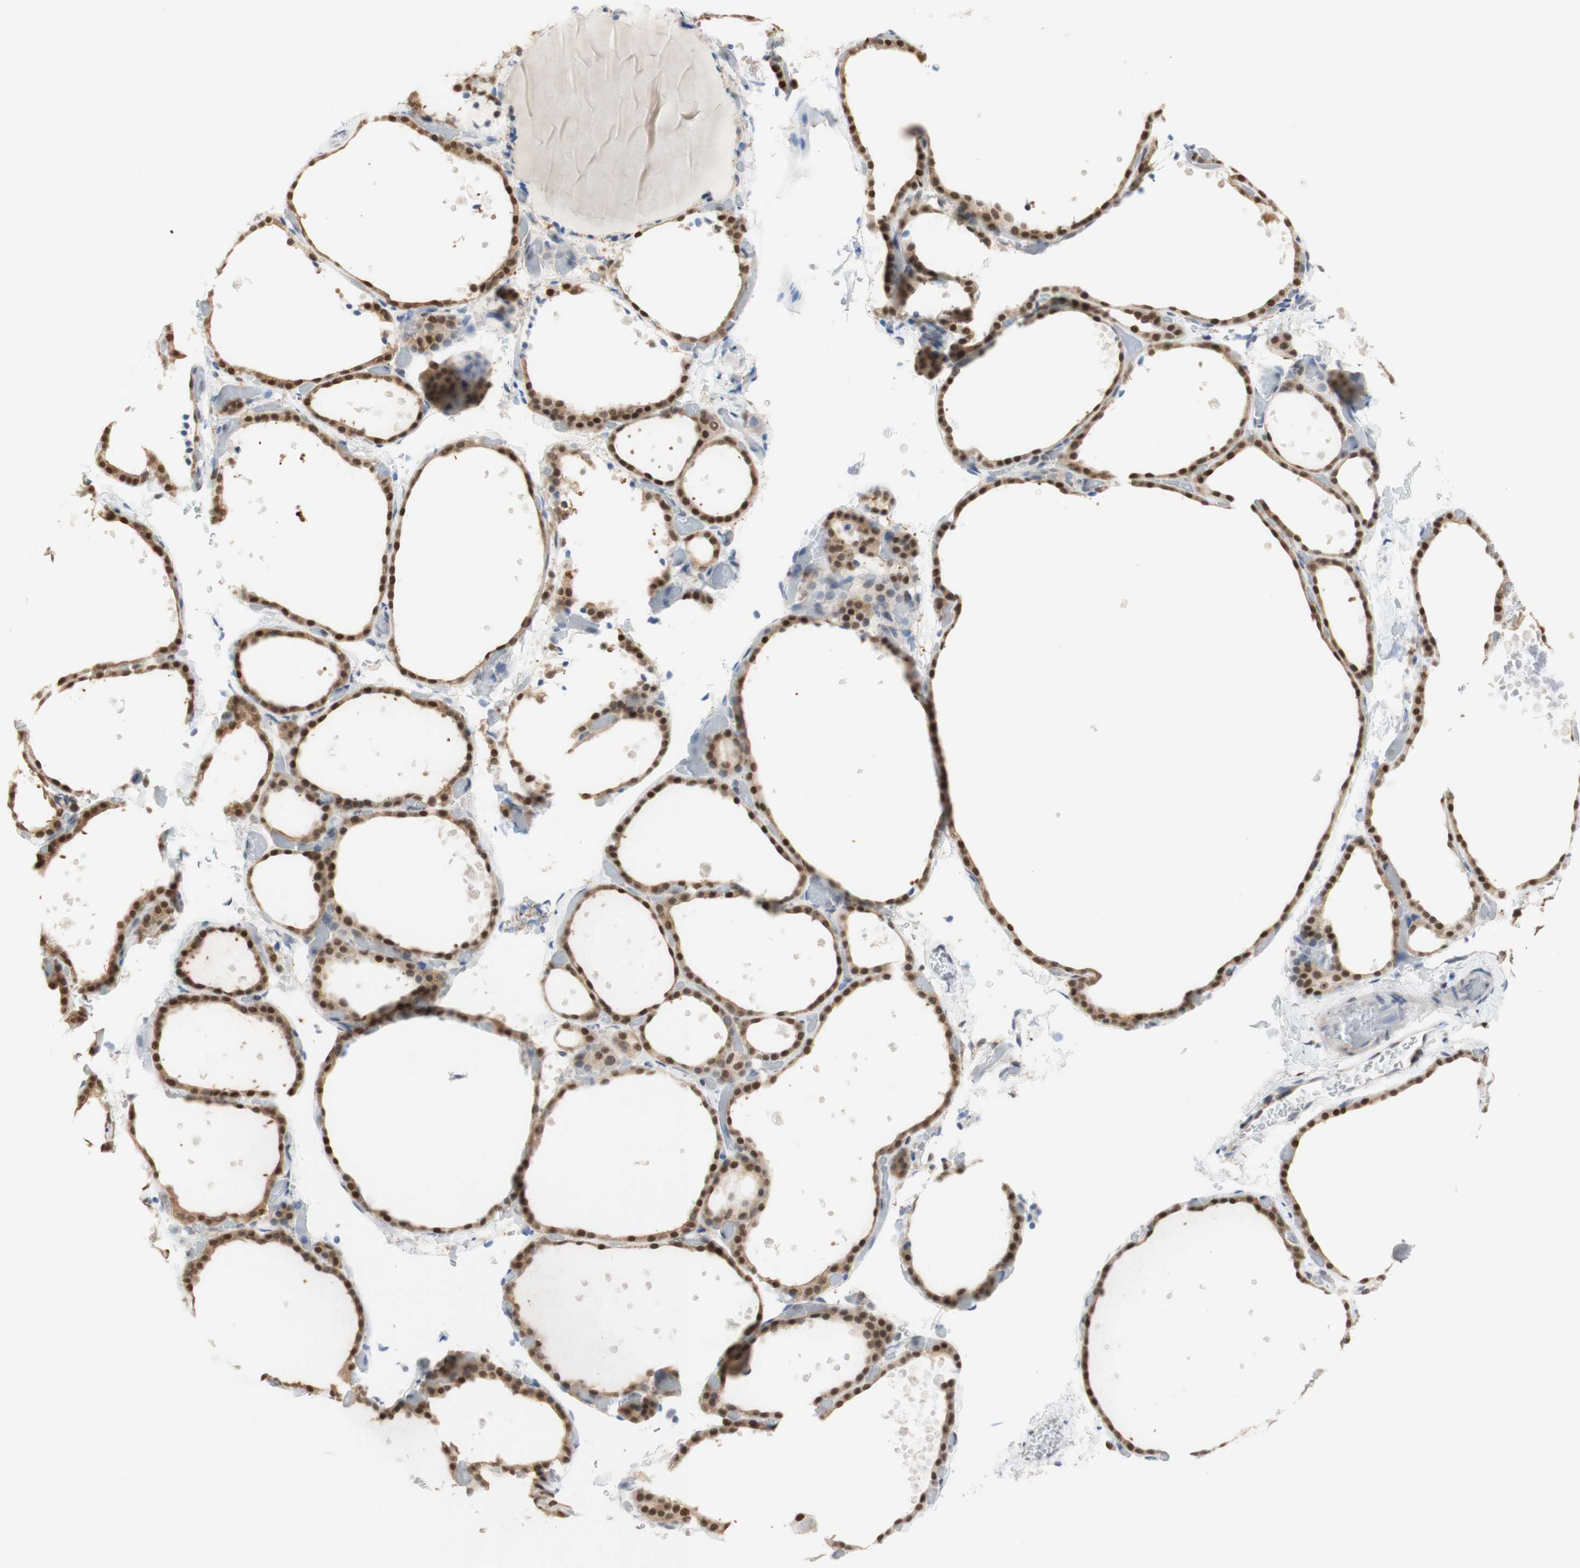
{"staining": {"intensity": "moderate", "quantity": ">75%", "location": "cytoplasmic/membranous,nuclear"}, "tissue": "thyroid gland", "cell_type": "Glandular cells", "image_type": "normal", "snomed": [{"axis": "morphology", "description": "Normal tissue, NOS"}, {"axis": "topography", "description": "Thyroid gland"}], "caption": "A photomicrograph of thyroid gland stained for a protein displays moderate cytoplasmic/membranous,nuclear brown staining in glandular cells.", "gene": "NAP1L4", "patient": {"sex": "female", "age": 44}}